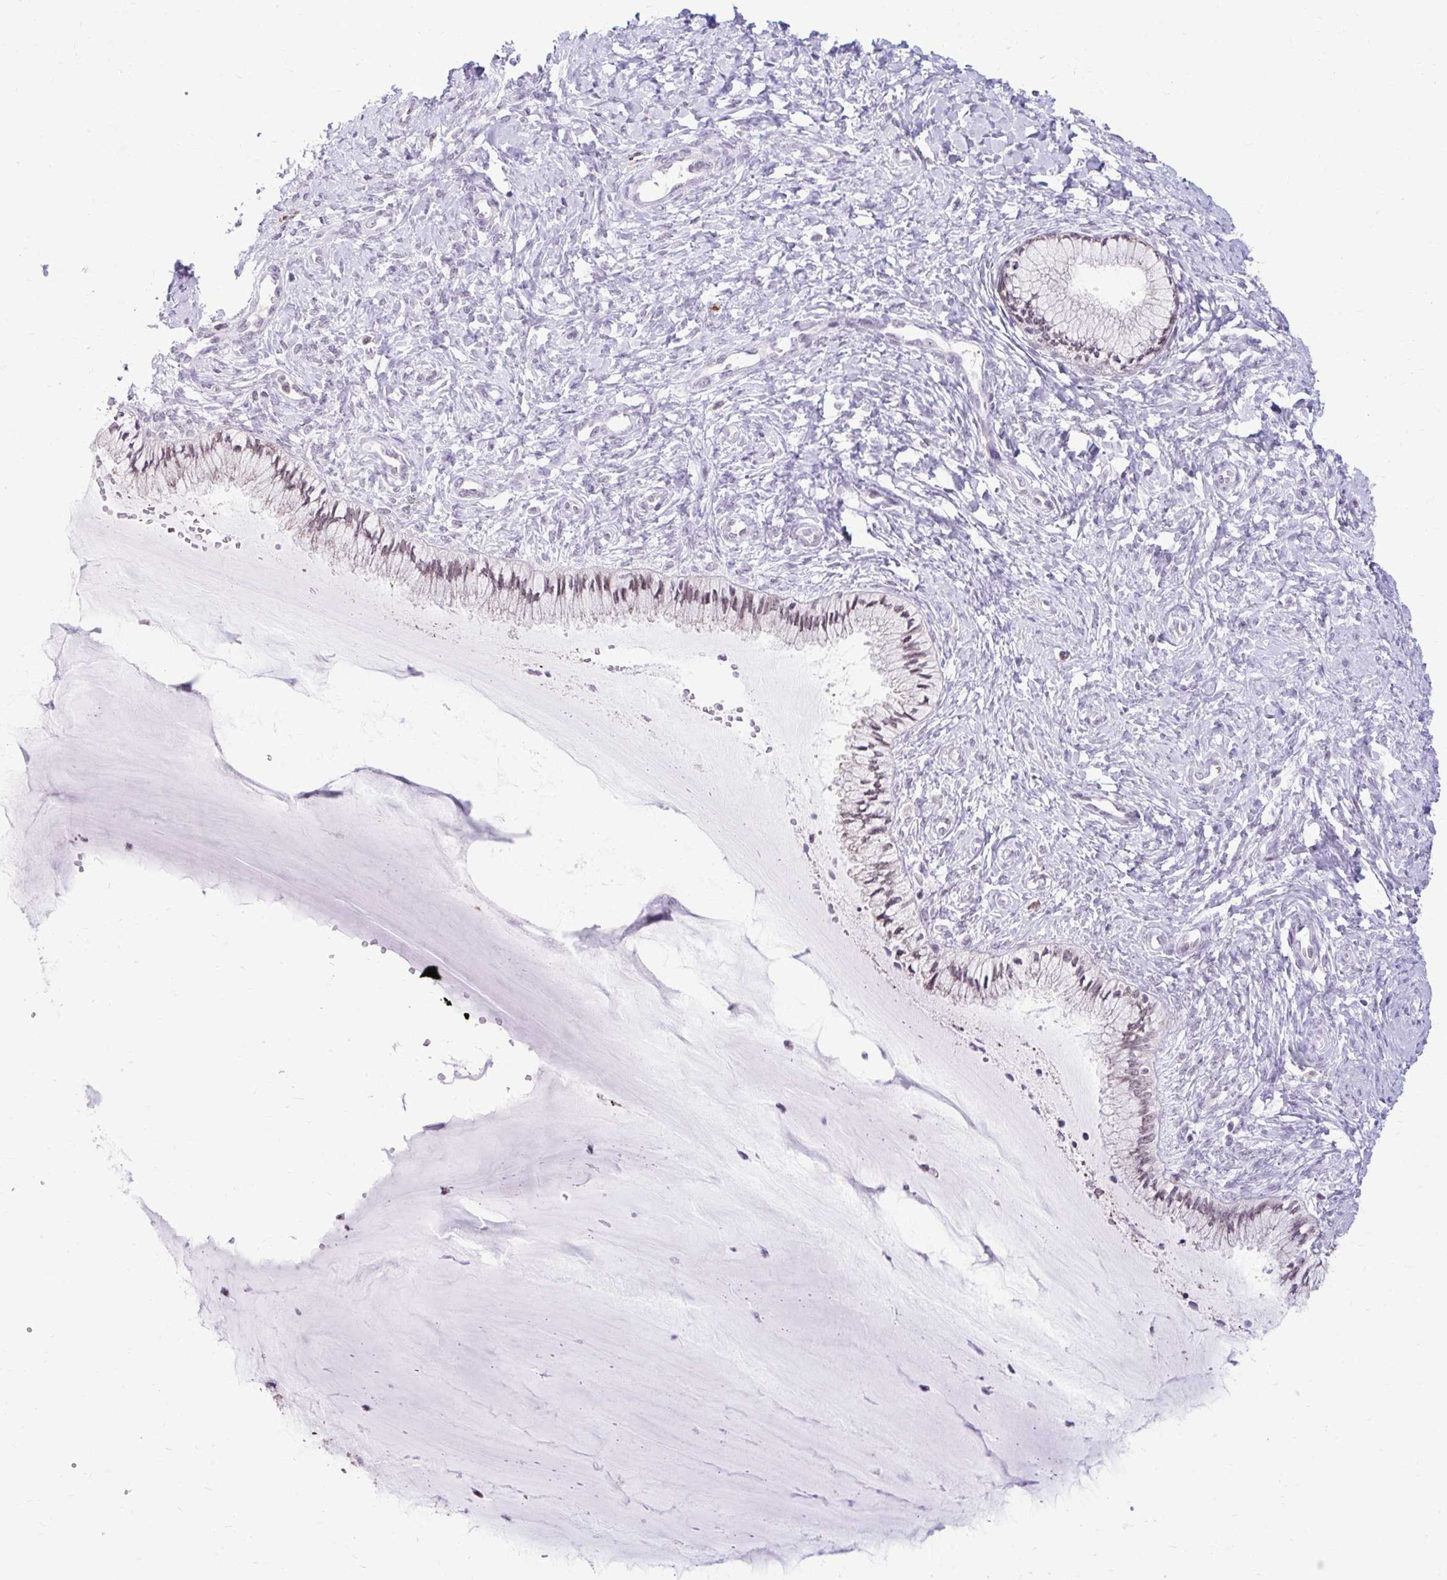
{"staining": {"intensity": "weak", "quantity": "25%-75%", "location": "nuclear"}, "tissue": "cervix", "cell_type": "Glandular cells", "image_type": "normal", "snomed": [{"axis": "morphology", "description": "Normal tissue, NOS"}, {"axis": "topography", "description": "Cervix"}], "caption": "High-magnification brightfield microscopy of normal cervix stained with DAB (3,3'-diaminobenzidine) (brown) and counterstained with hematoxylin (blue). glandular cells exhibit weak nuclear positivity is identified in approximately25%-75% of cells.", "gene": "PROSER1", "patient": {"sex": "female", "age": 37}}